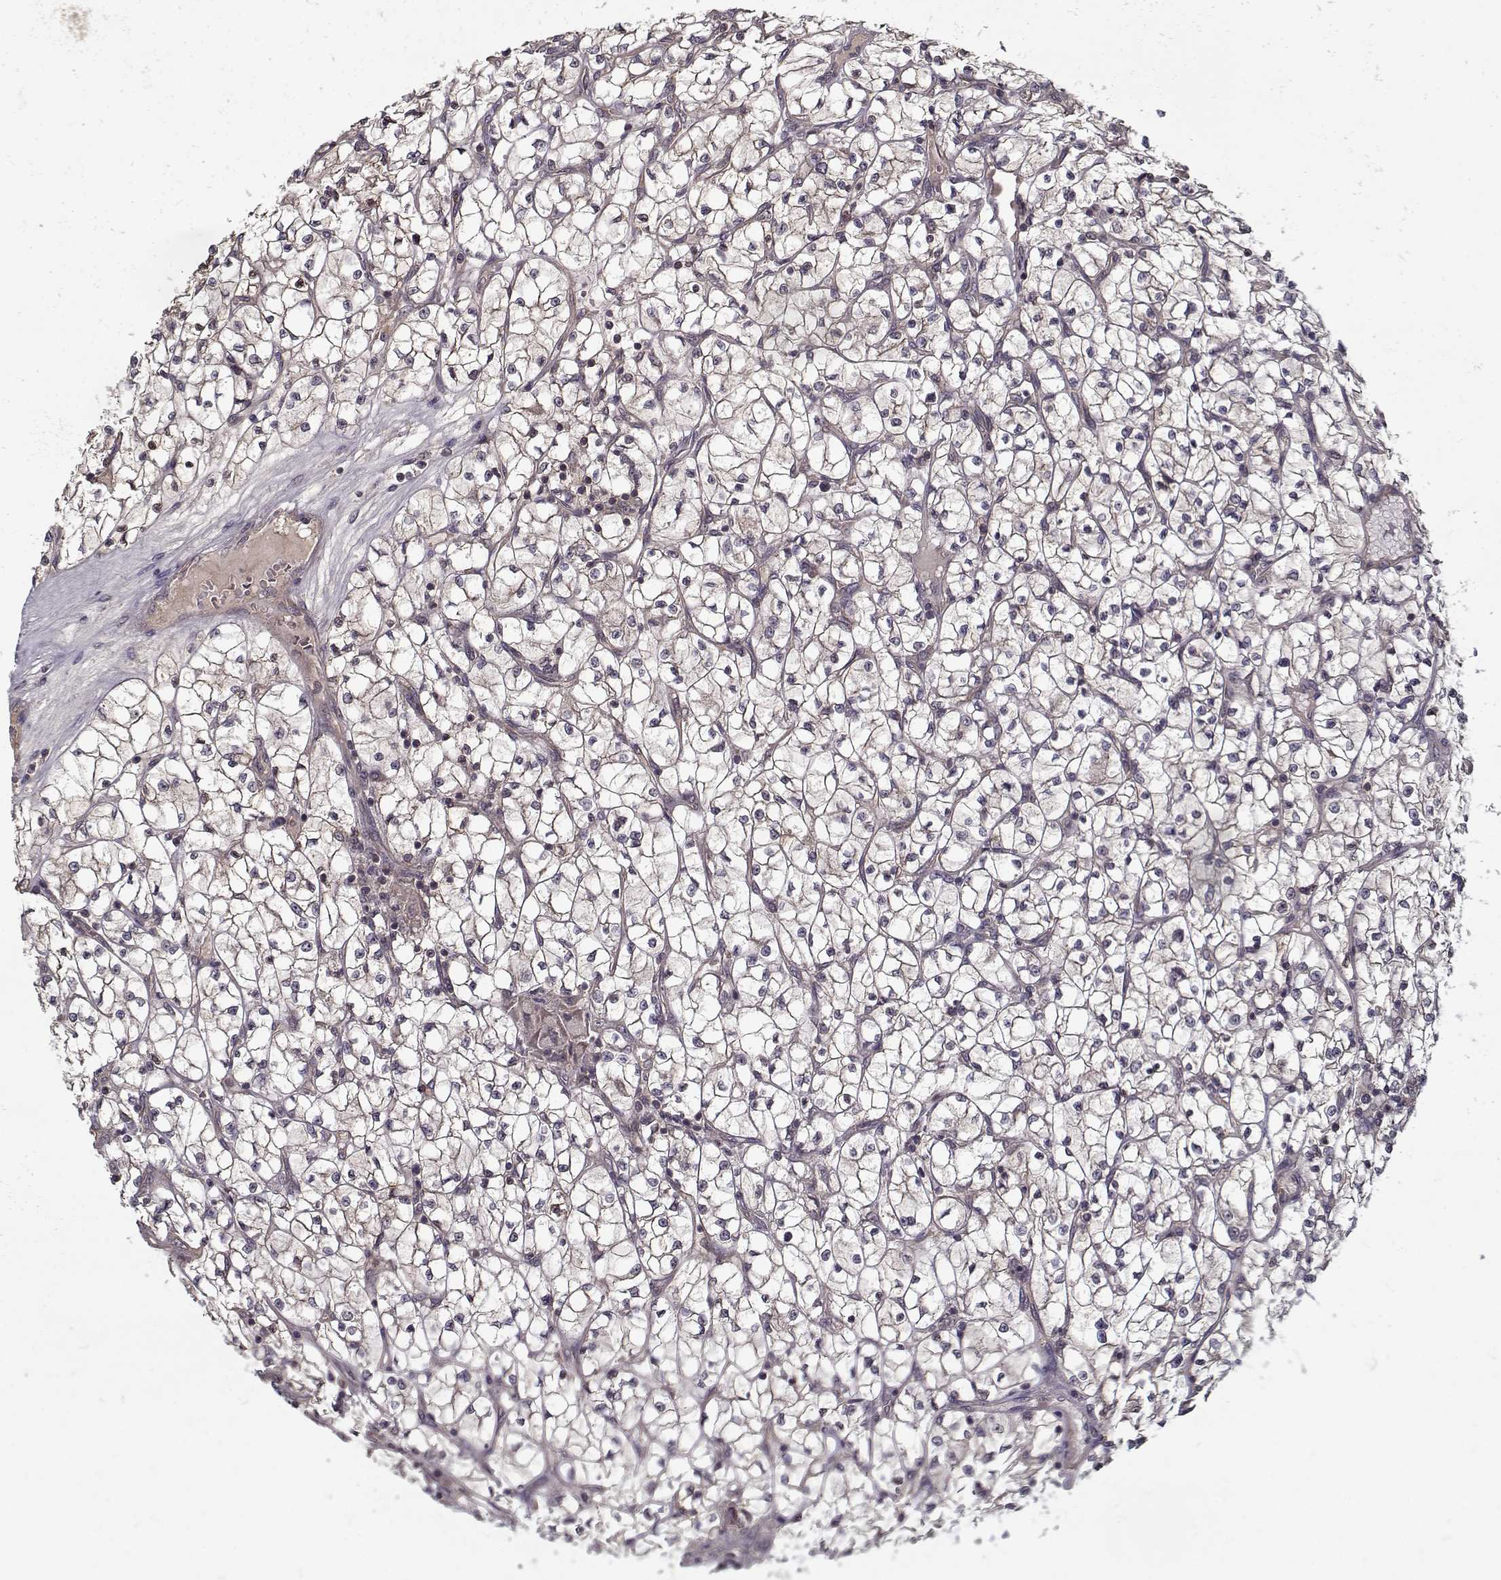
{"staining": {"intensity": "negative", "quantity": "none", "location": "none"}, "tissue": "renal cancer", "cell_type": "Tumor cells", "image_type": "cancer", "snomed": [{"axis": "morphology", "description": "Adenocarcinoma, NOS"}, {"axis": "topography", "description": "Kidney"}], "caption": "Immunohistochemistry (IHC) image of adenocarcinoma (renal) stained for a protein (brown), which shows no positivity in tumor cells.", "gene": "PPP1R12A", "patient": {"sex": "female", "age": 64}}